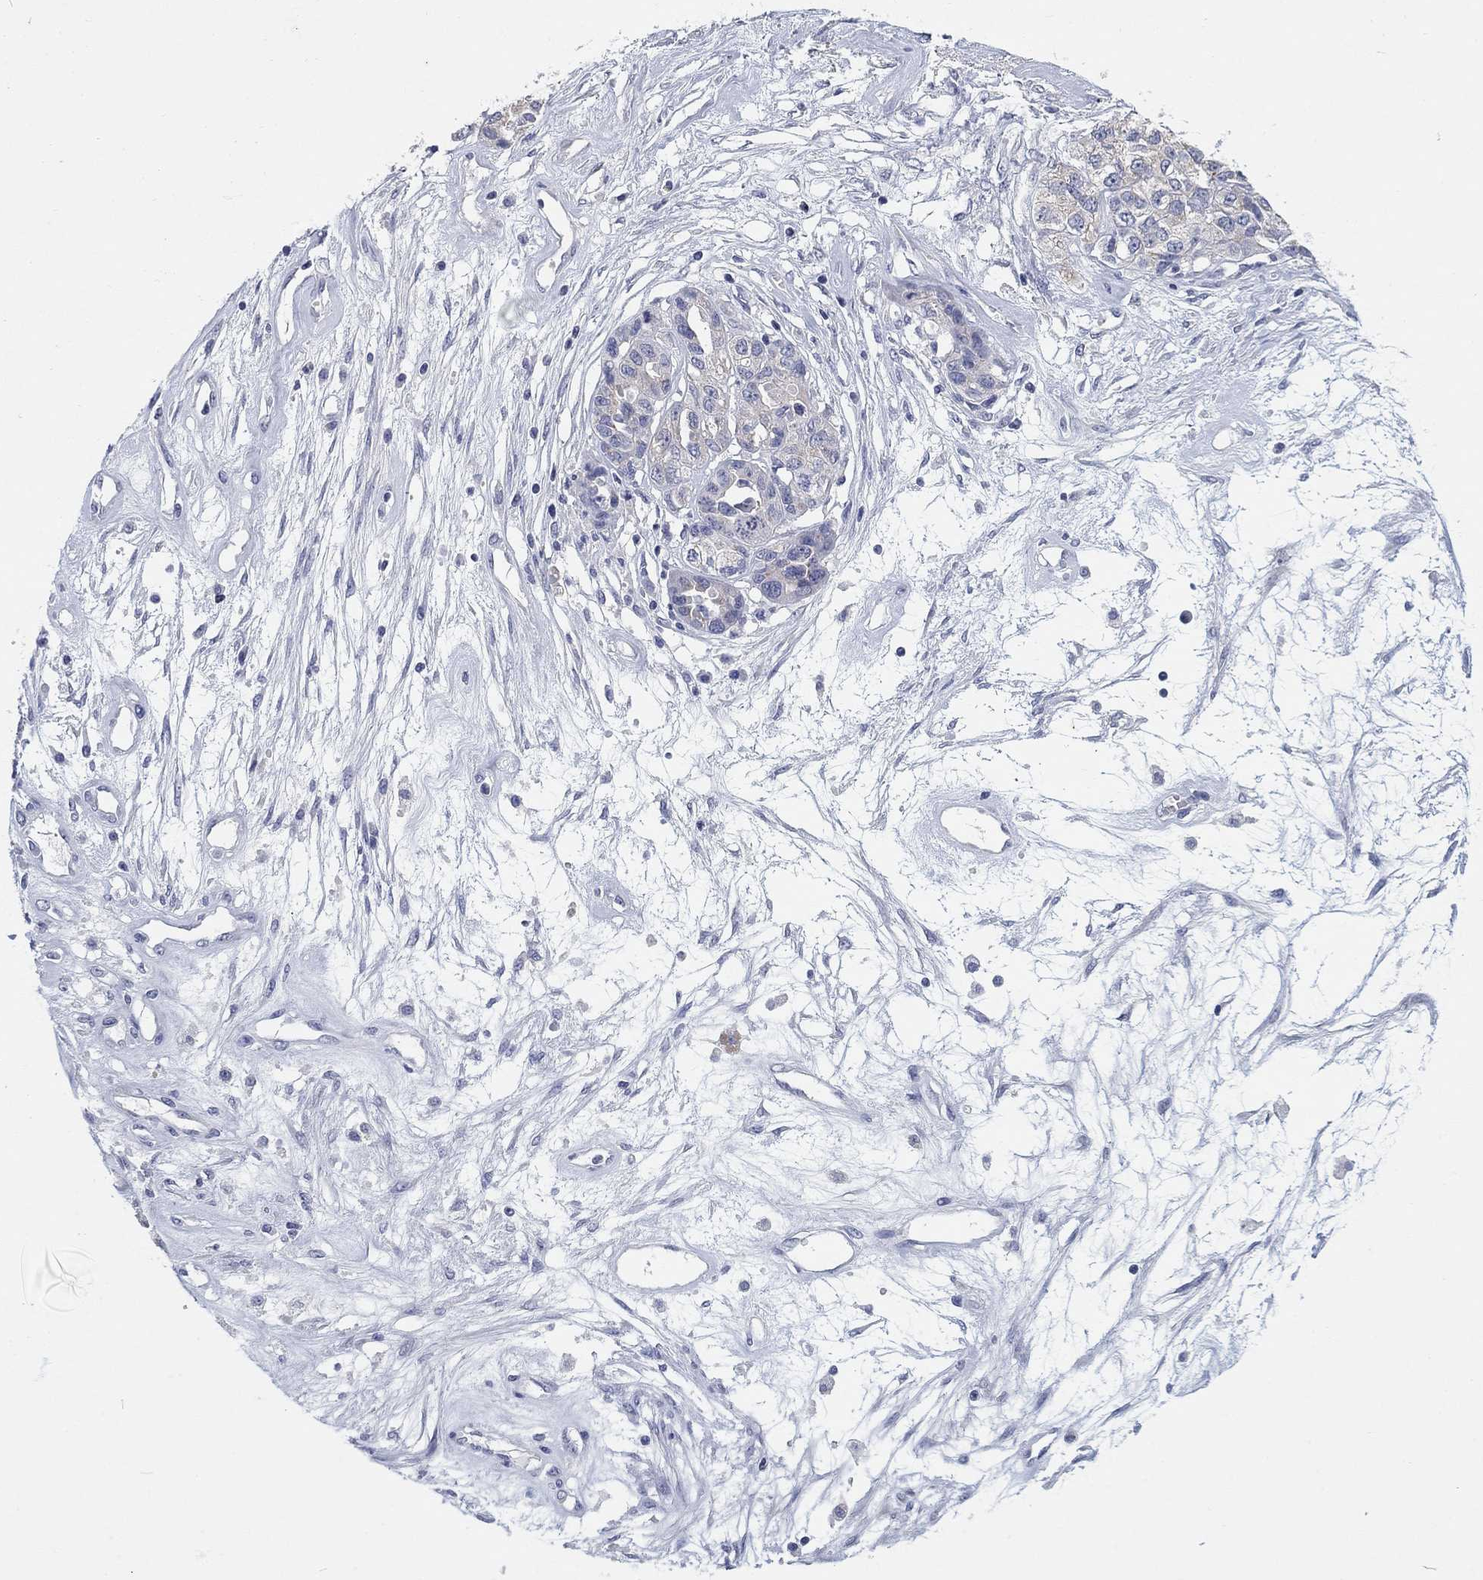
{"staining": {"intensity": "negative", "quantity": "none", "location": "none"}, "tissue": "ovarian cancer", "cell_type": "Tumor cells", "image_type": "cancer", "snomed": [{"axis": "morphology", "description": "Cystadenocarcinoma, serous, NOS"}, {"axis": "topography", "description": "Ovary"}], "caption": "Image shows no protein positivity in tumor cells of ovarian cancer (serous cystadenocarcinoma) tissue. (Brightfield microscopy of DAB immunohistochemistry (IHC) at high magnification).", "gene": "CLUL1", "patient": {"sex": "female", "age": 87}}